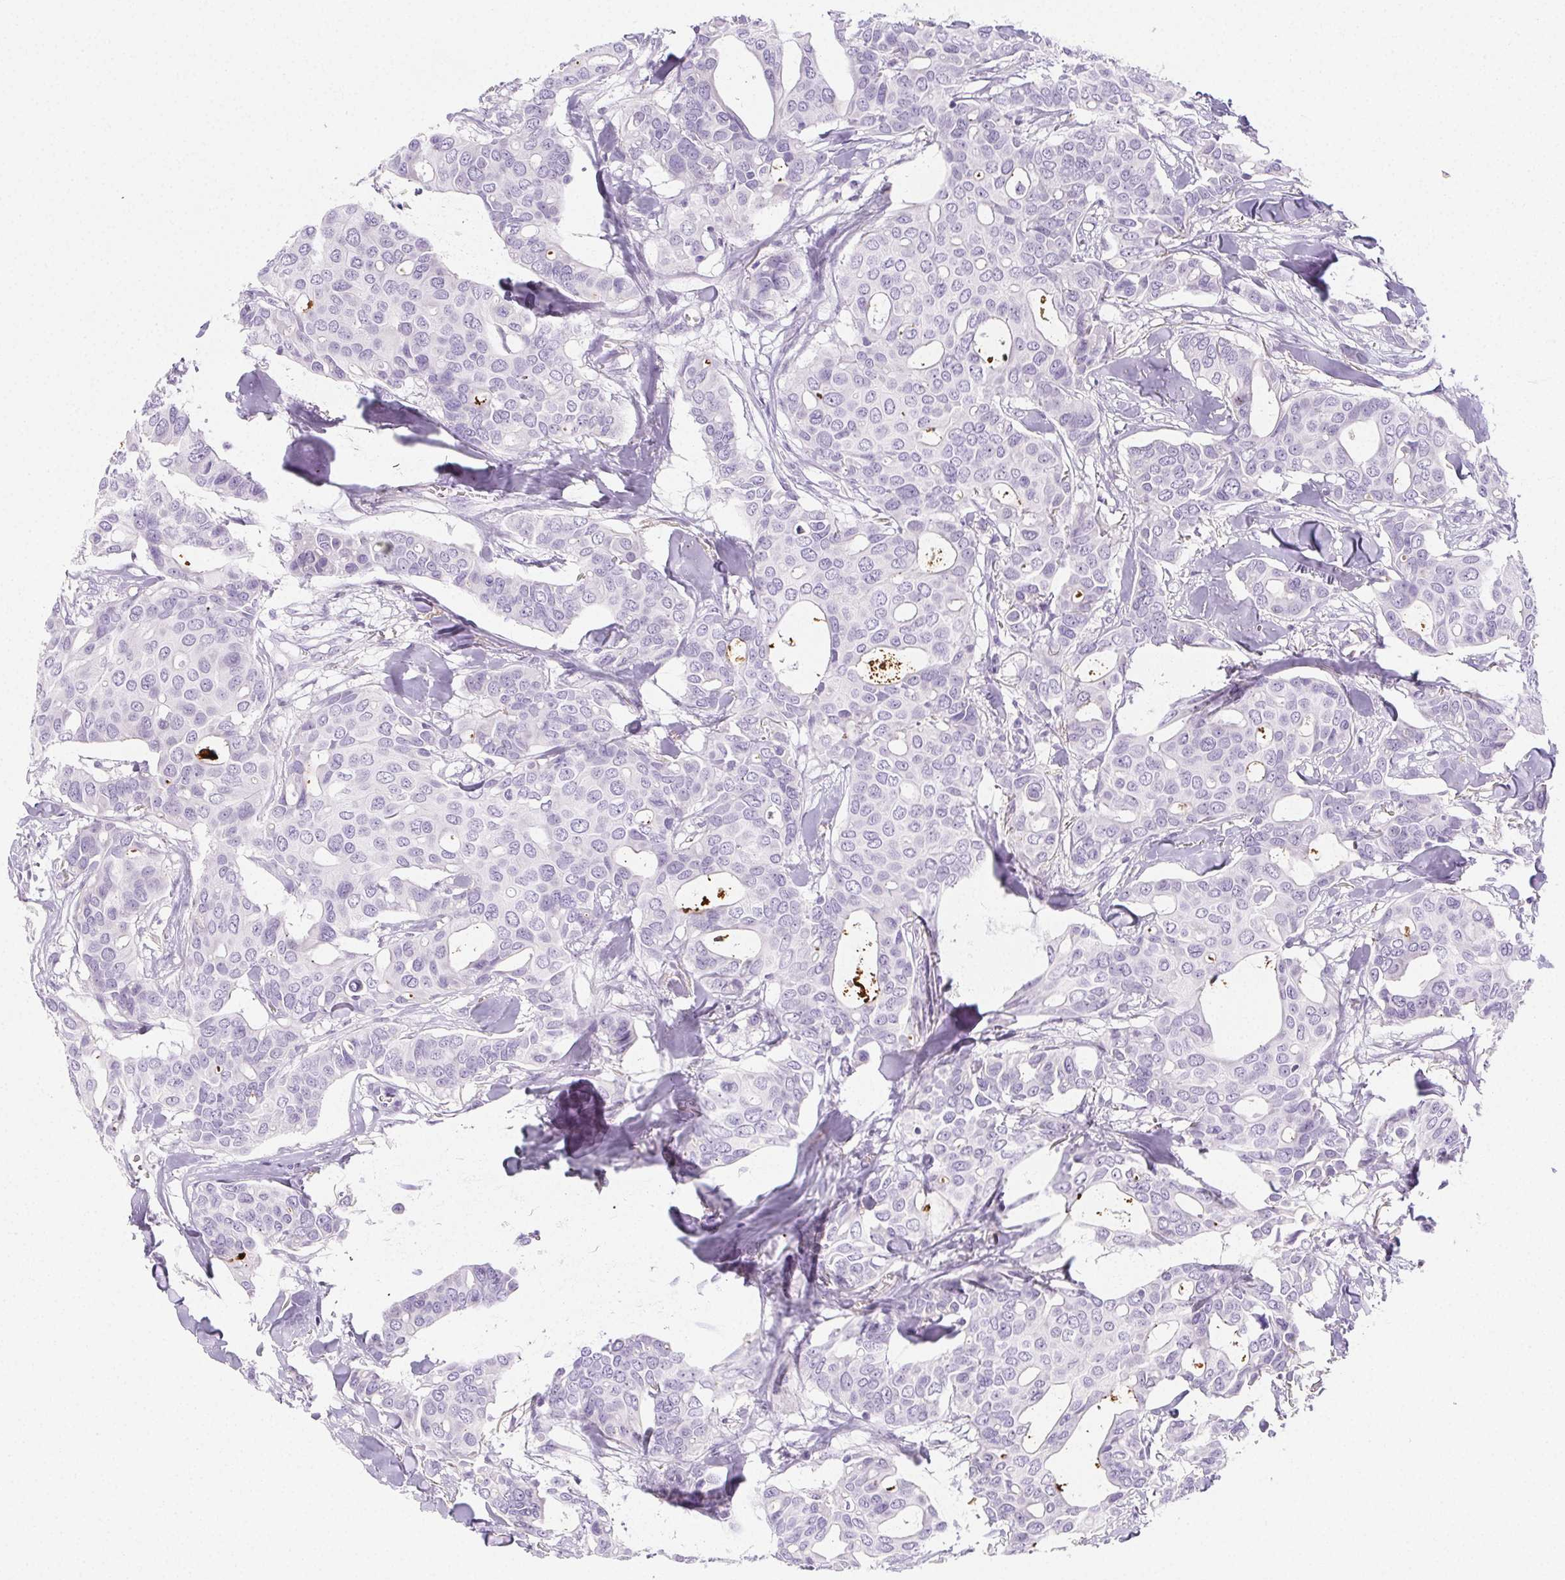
{"staining": {"intensity": "negative", "quantity": "none", "location": "none"}, "tissue": "breast cancer", "cell_type": "Tumor cells", "image_type": "cancer", "snomed": [{"axis": "morphology", "description": "Duct carcinoma"}, {"axis": "topography", "description": "Breast"}], "caption": "DAB (3,3'-diaminobenzidine) immunohistochemical staining of breast cancer (infiltrating ductal carcinoma) exhibits no significant positivity in tumor cells.", "gene": "VTN", "patient": {"sex": "female", "age": 54}}